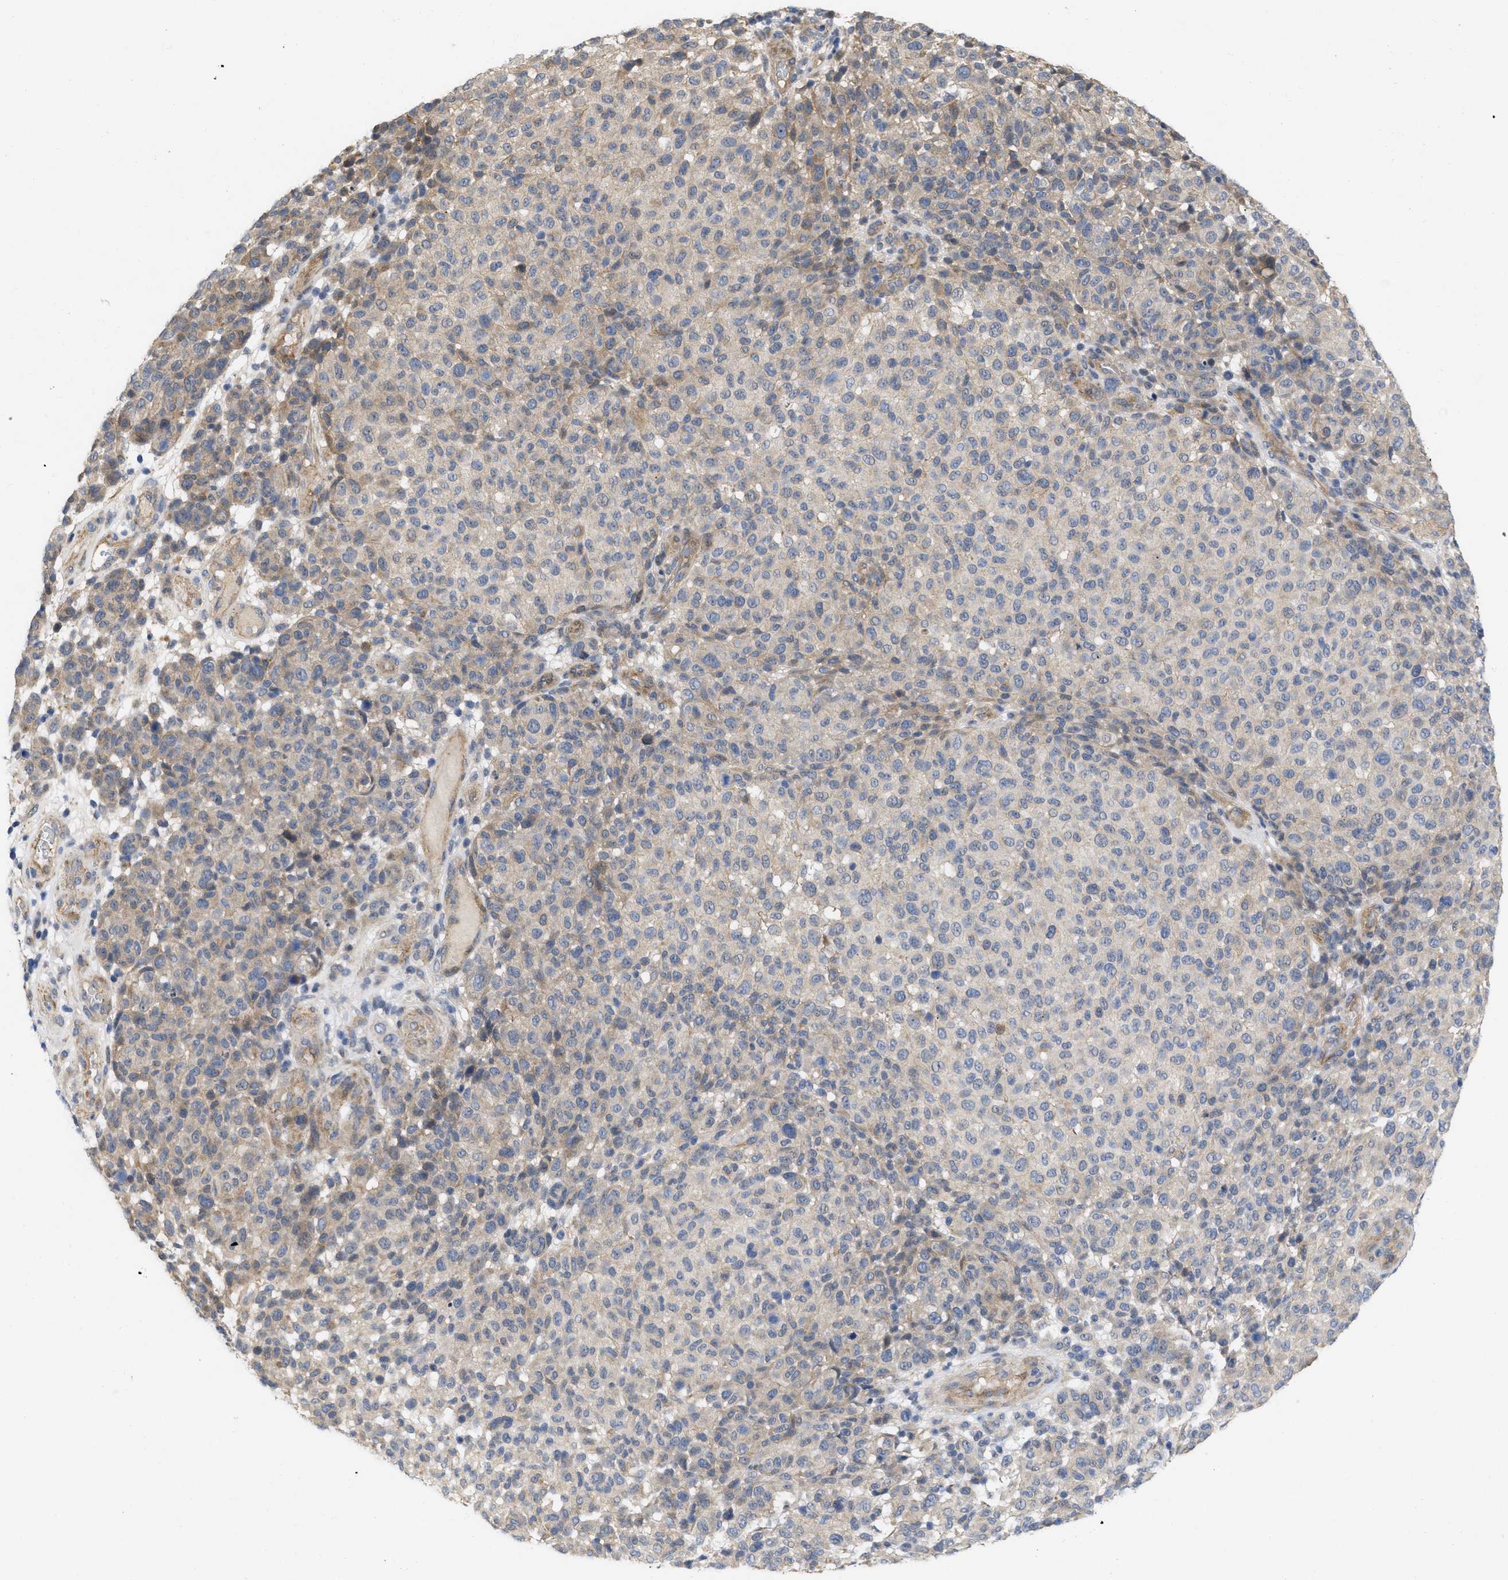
{"staining": {"intensity": "weak", "quantity": "<25%", "location": "cytoplasmic/membranous"}, "tissue": "melanoma", "cell_type": "Tumor cells", "image_type": "cancer", "snomed": [{"axis": "morphology", "description": "Malignant melanoma, NOS"}, {"axis": "topography", "description": "Skin"}], "caption": "Malignant melanoma stained for a protein using immunohistochemistry shows no expression tumor cells.", "gene": "ARHGEF26", "patient": {"sex": "male", "age": 59}}